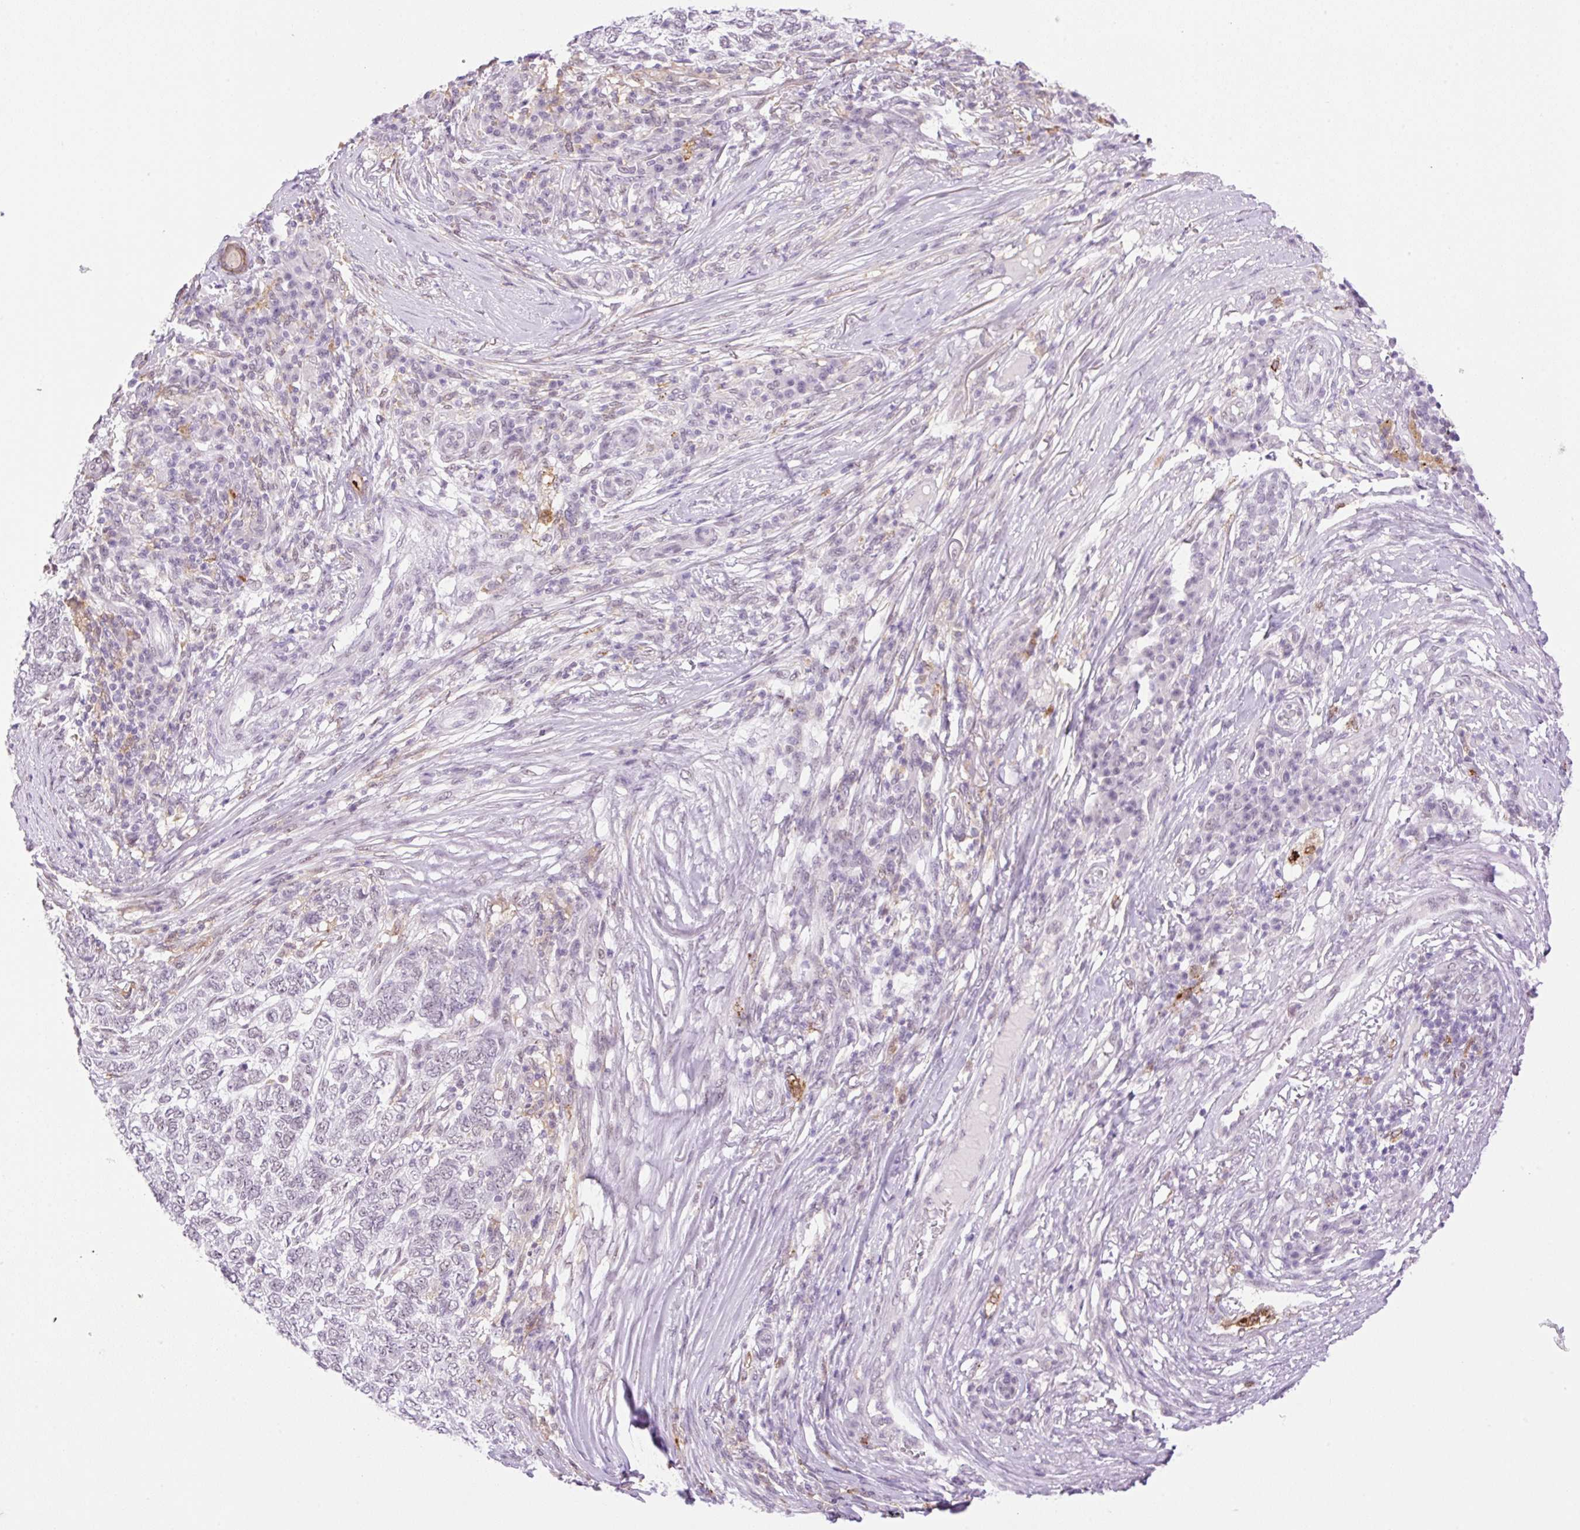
{"staining": {"intensity": "weak", "quantity": "<25%", "location": "nuclear"}, "tissue": "skin cancer", "cell_type": "Tumor cells", "image_type": "cancer", "snomed": [{"axis": "morphology", "description": "Basal cell carcinoma"}, {"axis": "topography", "description": "Skin"}], "caption": "Human skin cancer stained for a protein using immunohistochemistry (IHC) displays no staining in tumor cells.", "gene": "PALM3", "patient": {"sex": "female", "age": 65}}